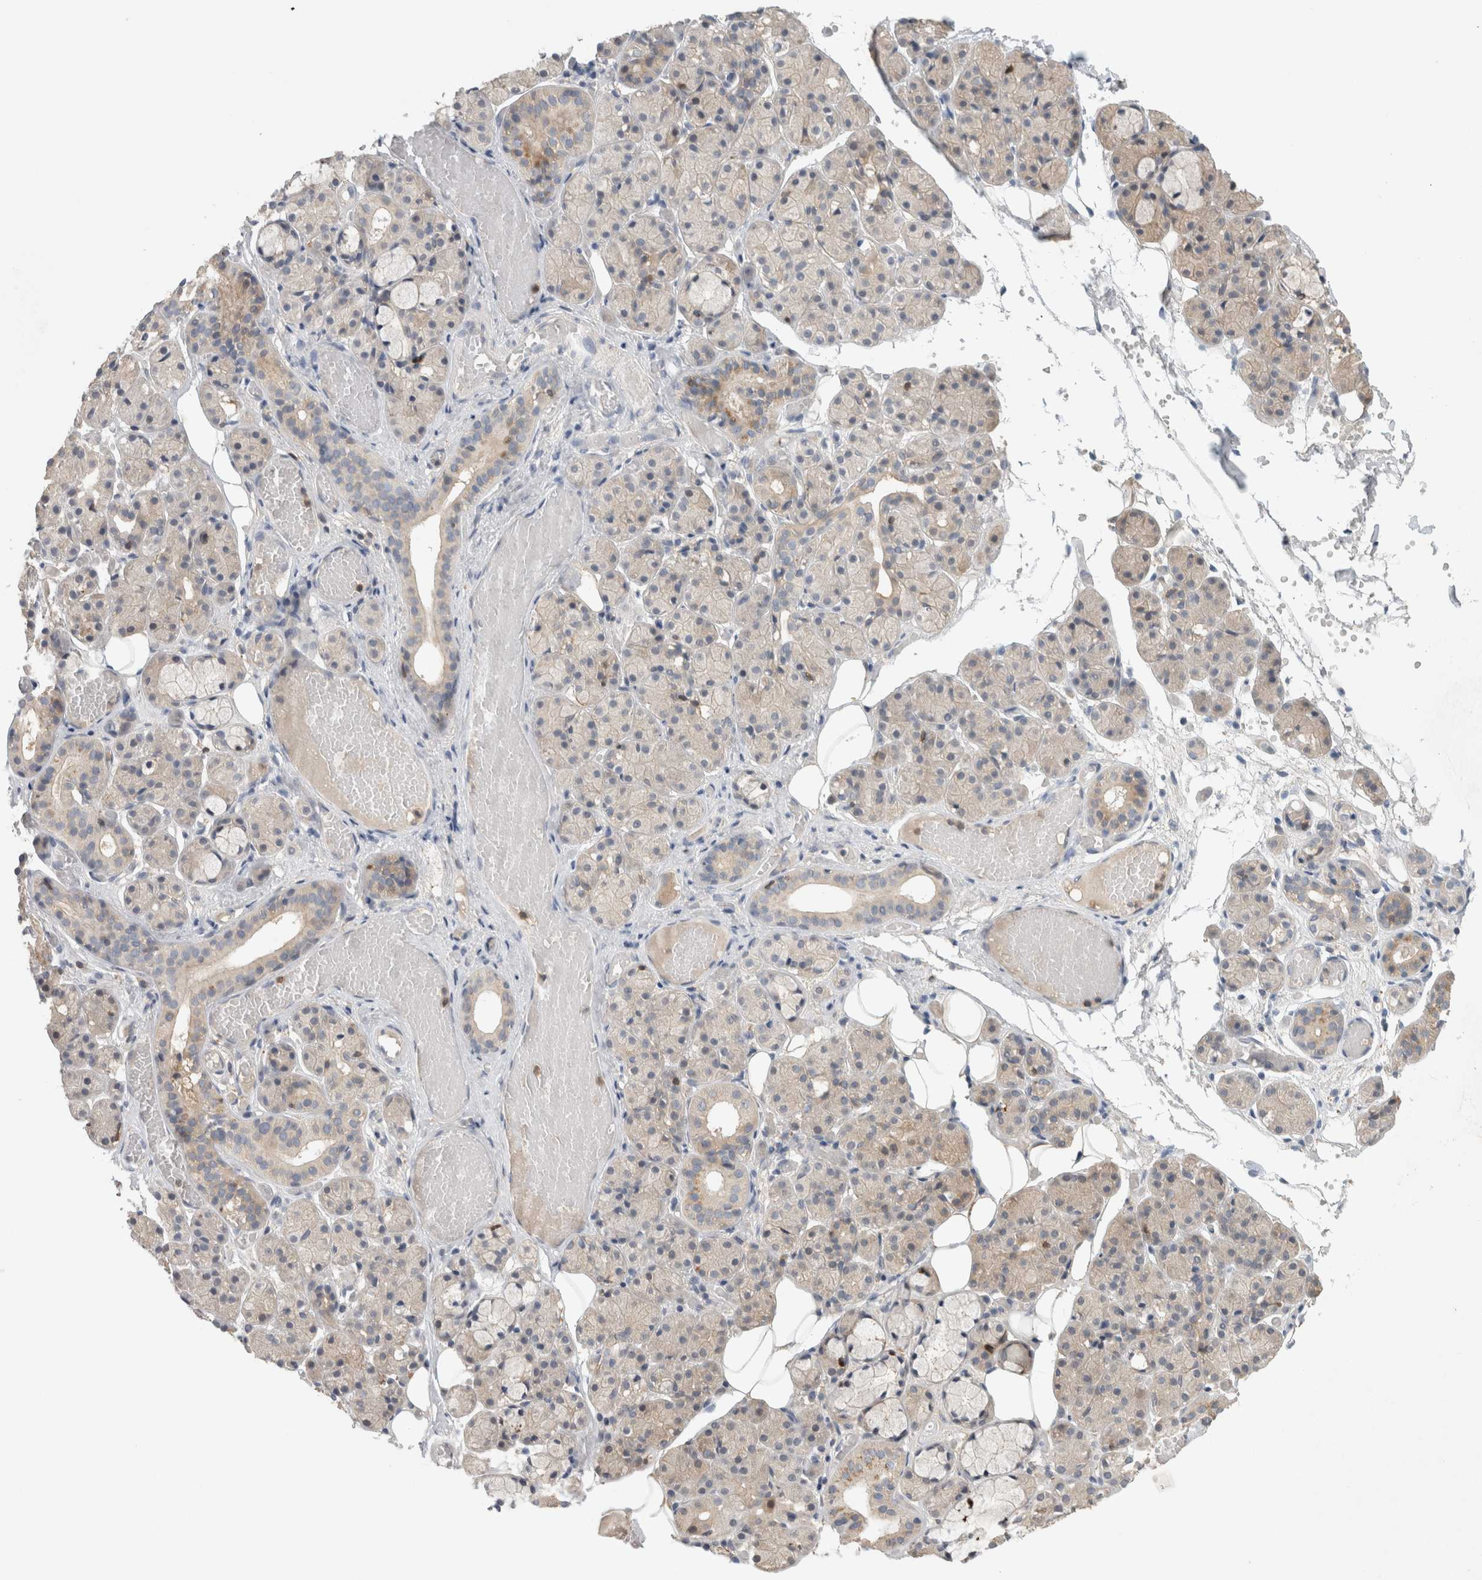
{"staining": {"intensity": "weak", "quantity": "<25%", "location": "cytoplasmic/membranous"}, "tissue": "salivary gland", "cell_type": "Glandular cells", "image_type": "normal", "snomed": [{"axis": "morphology", "description": "Normal tissue, NOS"}, {"axis": "topography", "description": "Salivary gland"}], "caption": "IHC image of benign salivary gland: salivary gland stained with DAB displays no significant protein staining in glandular cells.", "gene": "GFRA2", "patient": {"sex": "male", "age": 63}}